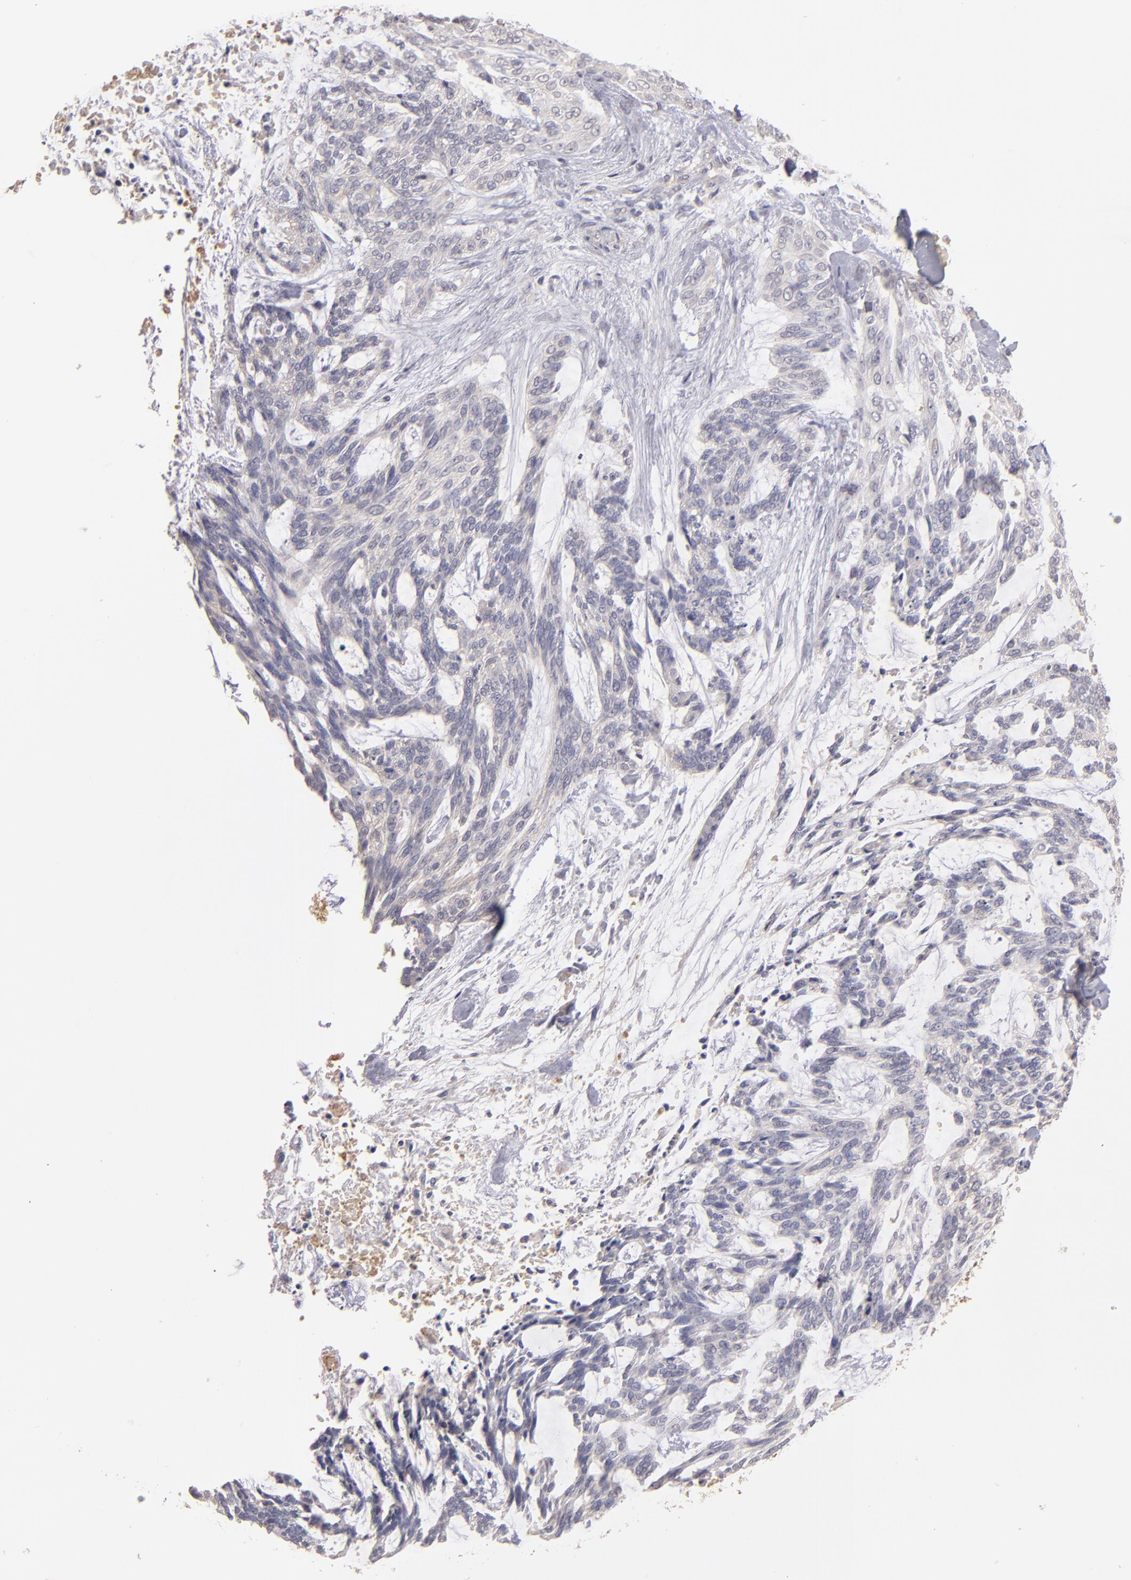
{"staining": {"intensity": "weak", "quantity": "25%-75%", "location": "cytoplasmic/membranous"}, "tissue": "skin cancer", "cell_type": "Tumor cells", "image_type": "cancer", "snomed": [{"axis": "morphology", "description": "Normal tissue, NOS"}, {"axis": "morphology", "description": "Basal cell carcinoma"}, {"axis": "topography", "description": "Skin"}], "caption": "Immunohistochemistry (IHC) staining of skin cancer (basal cell carcinoma), which exhibits low levels of weak cytoplasmic/membranous positivity in approximately 25%-75% of tumor cells indicating weak cytoplasmic/membranous protein positivity. The staining was performed using DAB (3,3'-diaminobenzidine) (brown) for protein detection and nuclei were counterstained in hematoxylin (blue).", "gene": "SERPINC1", "patient": {"sex": "female", "age": 71}}